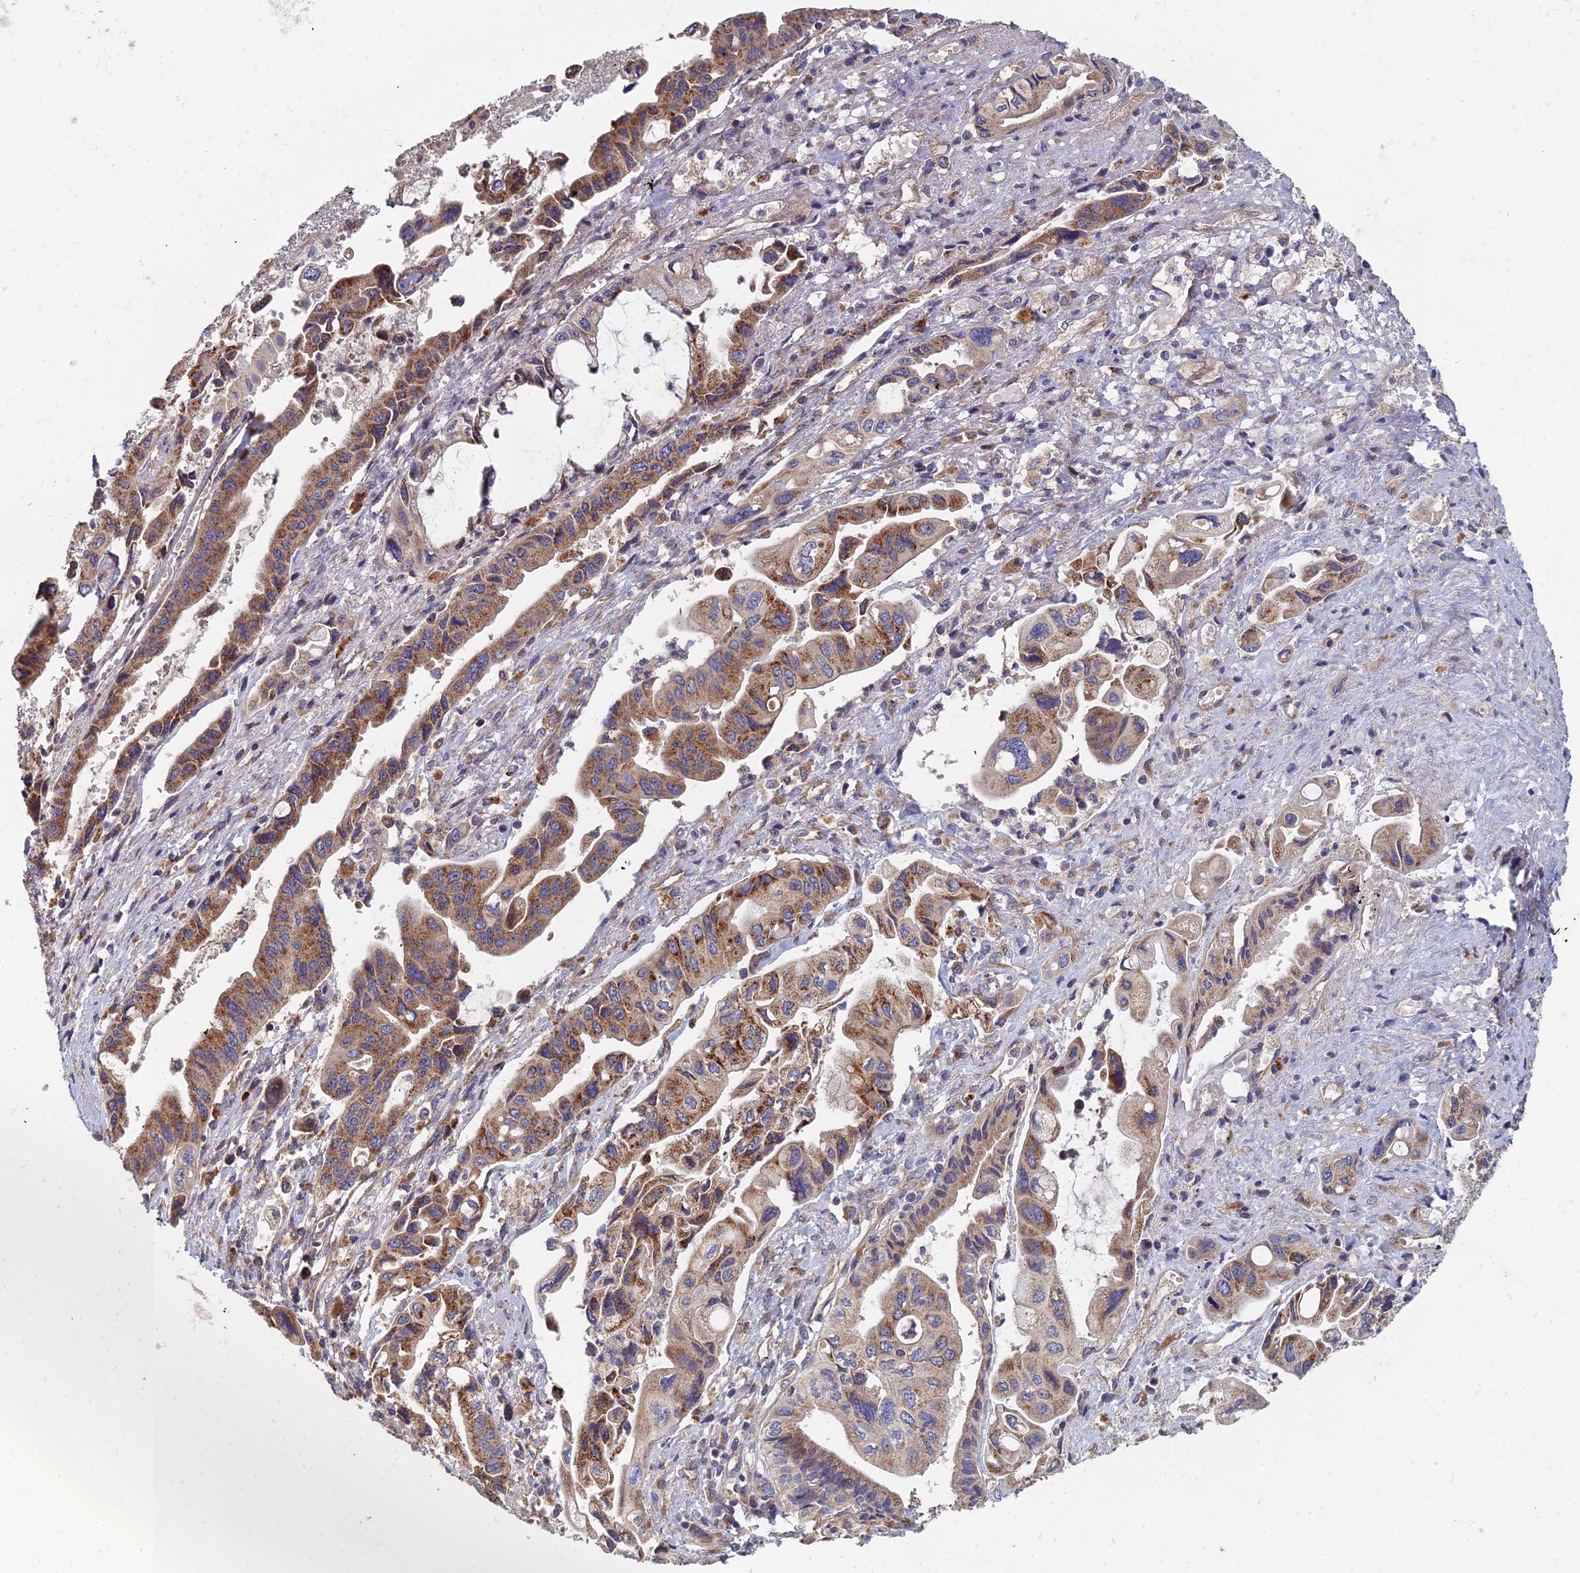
{"staining": {"intensity": "moderate", "quantity": ">75%", "location": "cytoplasmic/membranous"}, "tissue": "pancreatic cancer", "cell_type": "Tumor cells", "image_type": "cancer", "snomed": [{"axis": "morphology", "description": "Adenocarcinoma, NOS"}, {"axis": "topography", "description": "Pancreas"}], "caption": "An immunohistochemistry (IHC) photomicrograph of tumor tissue is shown. Protein staining in brown shows moderate cytoplasmic/membranous positivity in pancreatic cancer (adenocarcinoma) within tumor cells.", "gene": "CCZ1", "patient": {"sex": "female", "age": 50}}